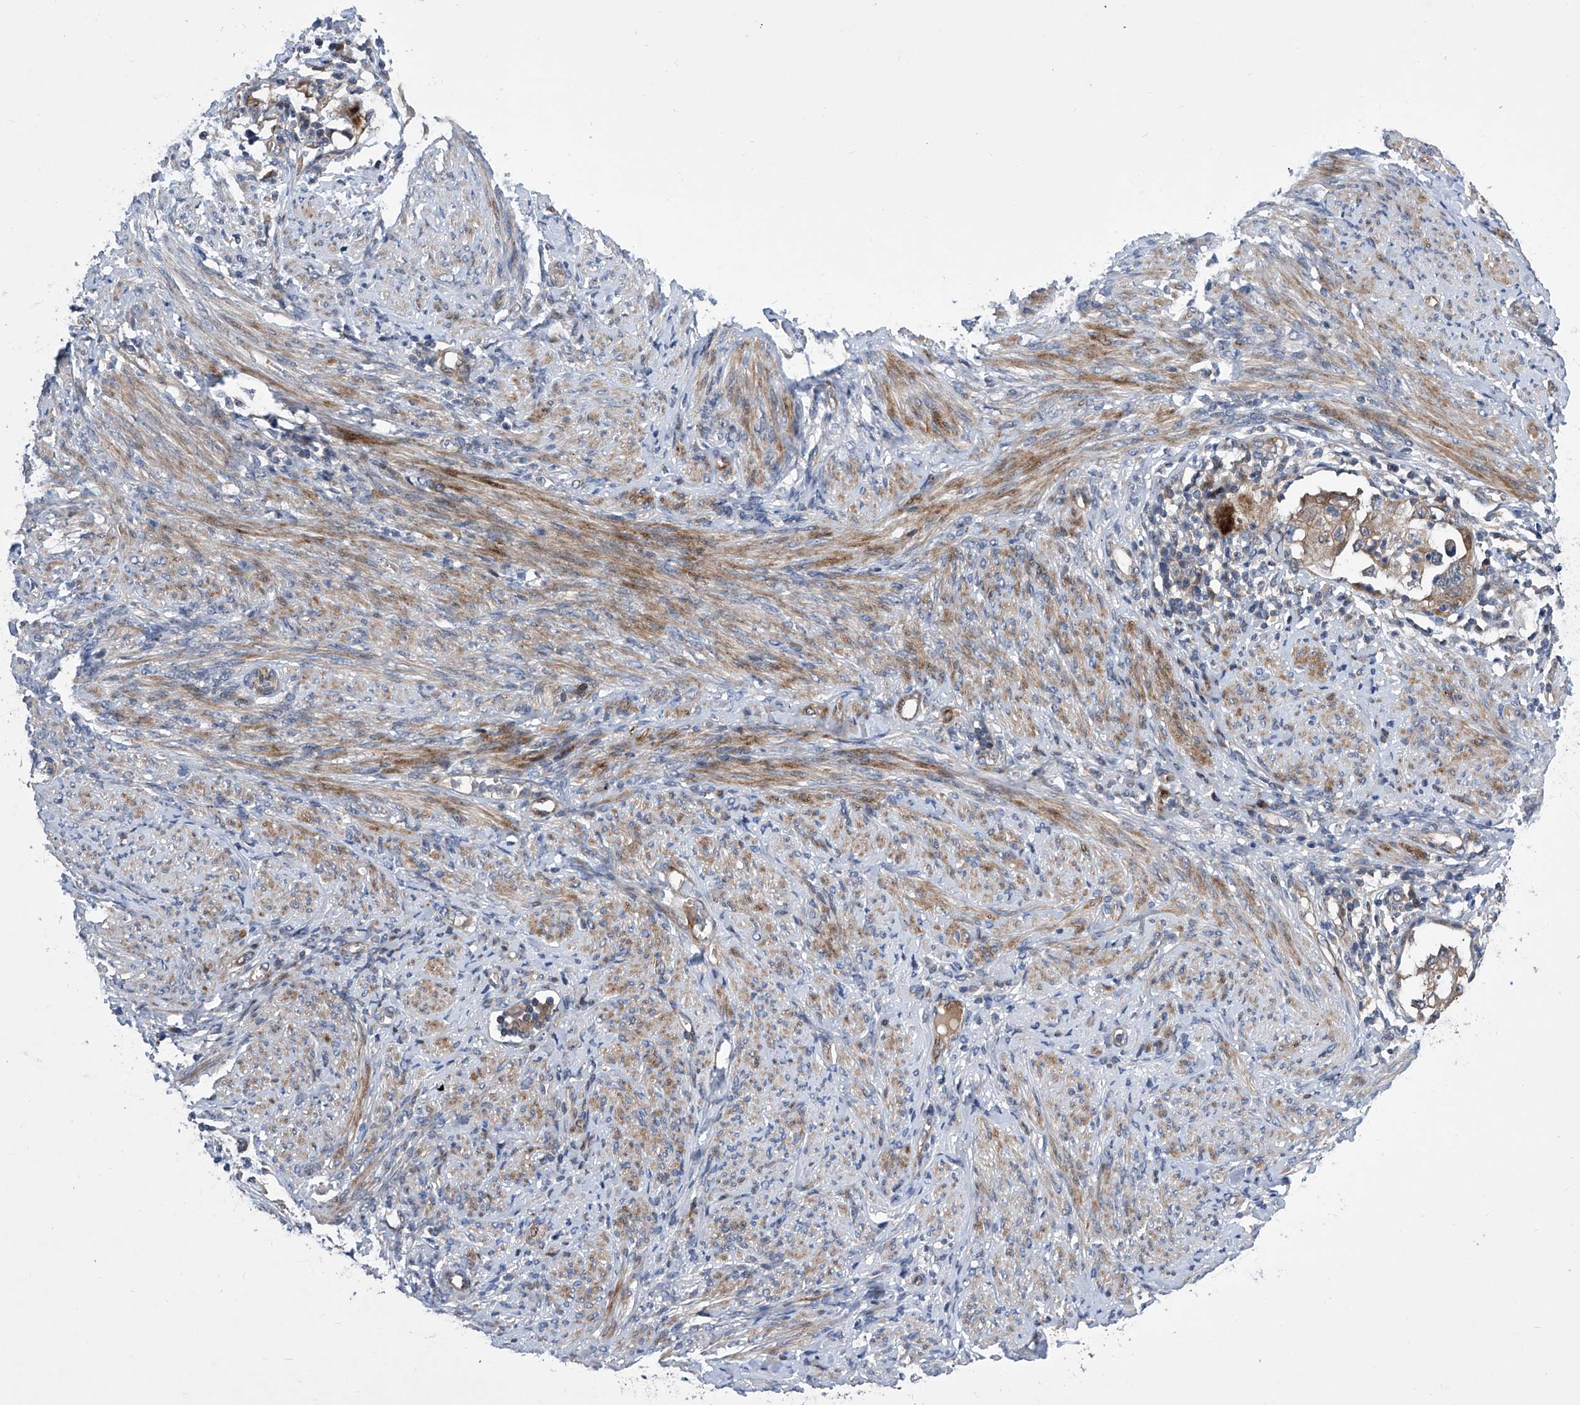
{"staining": {"intensity": "weak", "quantity": ">75%", "location": "cytoplasmic/membranous"}, "tissue": "endometrial cancer", "cell_type": "Tumor cells", "image_type": "cancer", "snomed": [{"axis": "morphology", "description": "Adenocarcinoma, NOS"}, {"axis": "topography", "description": "Endometrium"}], "caption": "Endometrial adenocarcinoma stained with a protein marker demonstrates weak staining in tumor cells.", "gene": "USF3", "patient": {"sex": "female", "age": 85}}